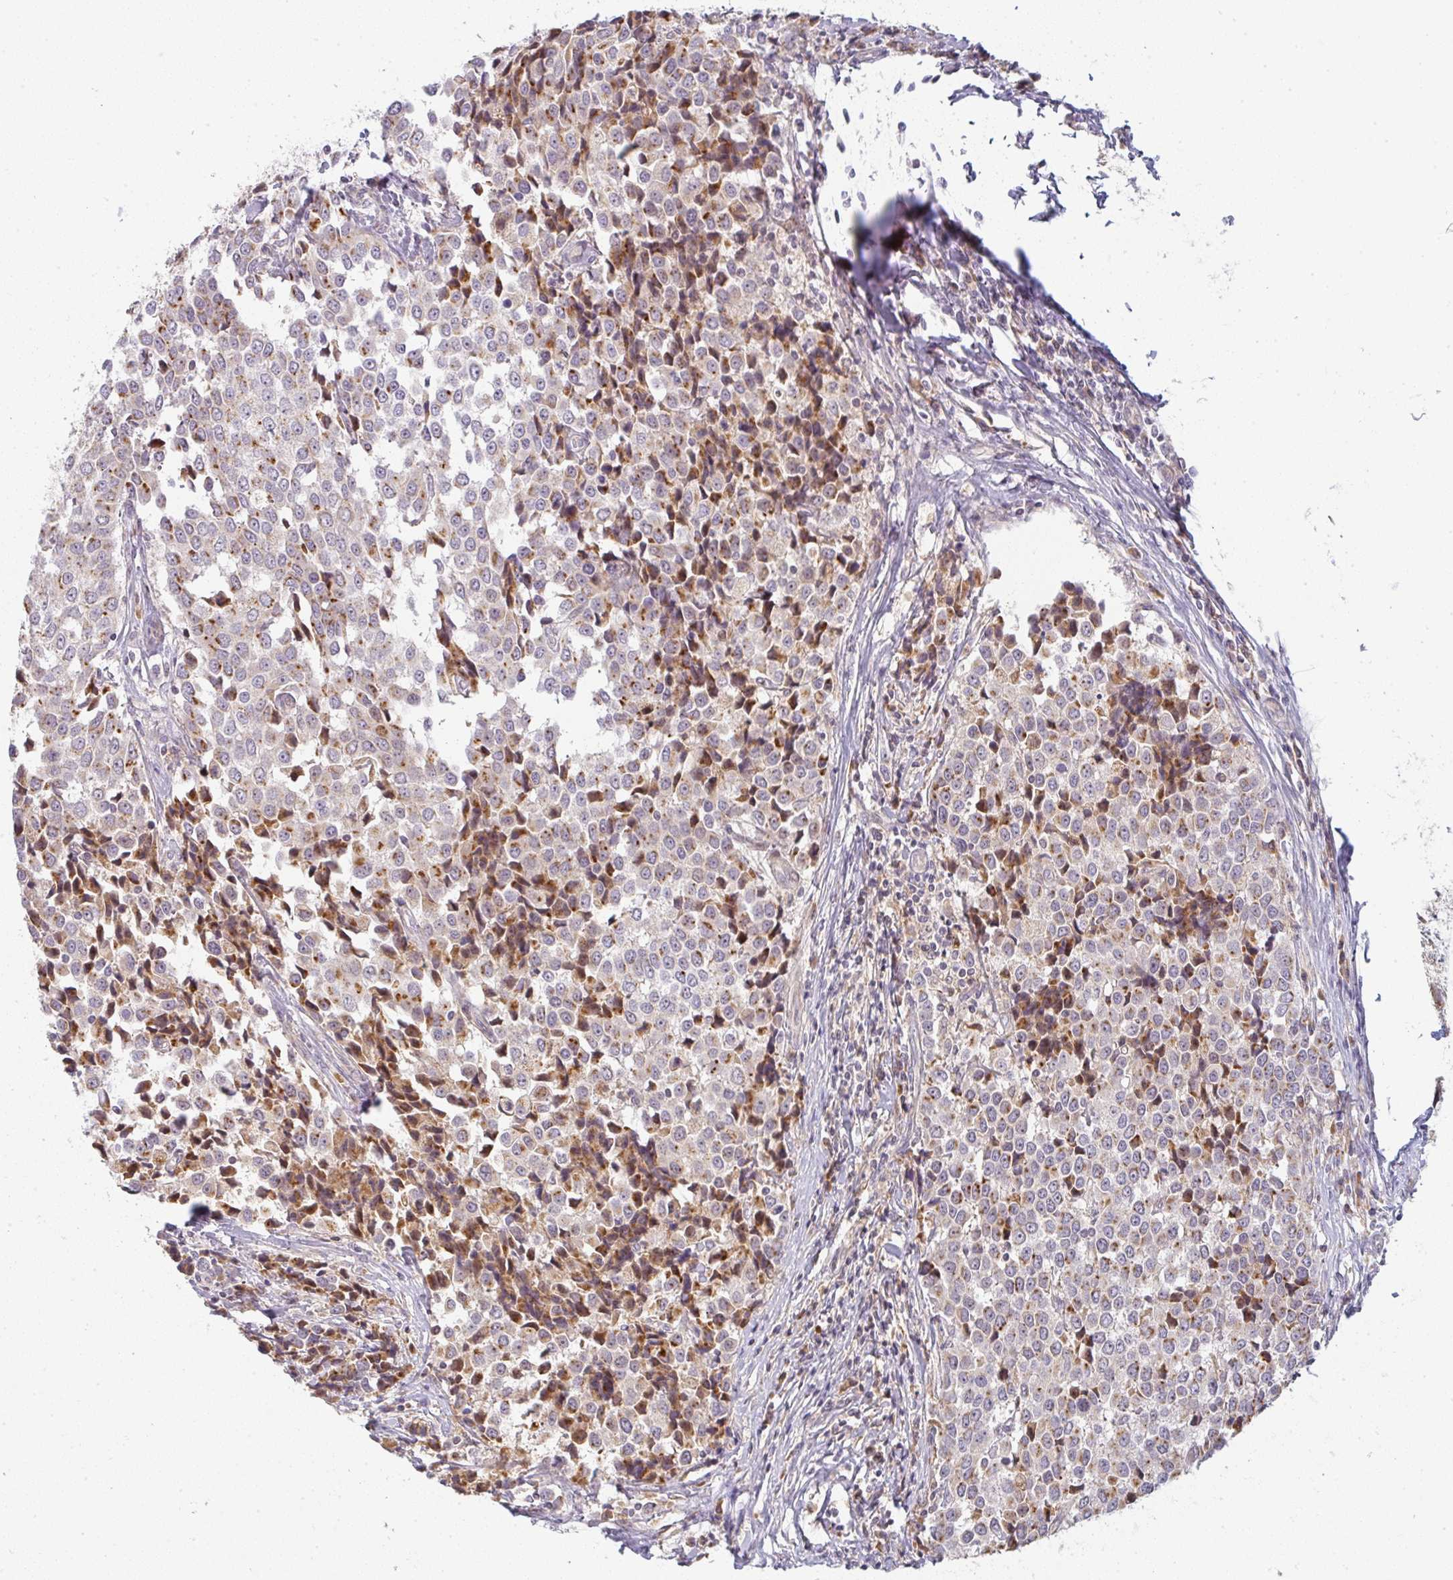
{"staining": {"intensity": "moderate", "quantity": "25%-75%", "location": "cytoplasmic/membranous"}, "tissue": "breast cancer", "cell_type": "Tumor cells", "image_type": "cancer", "snomed": [{"axis": "morphology", "description": "Duct carcinoma"}, {"axis": "topography", "description": "Breast"}], "caption": "This histopathology image displays immunohistochemistry staining of human breast cancer (invasive ductal carcinoma), with medium moderate cytoplasmic/membranous staining in approximately 25%-75% of tumor cells.", "gene": "MOB1A", "patient": {"sex": "female", "age": 80}}